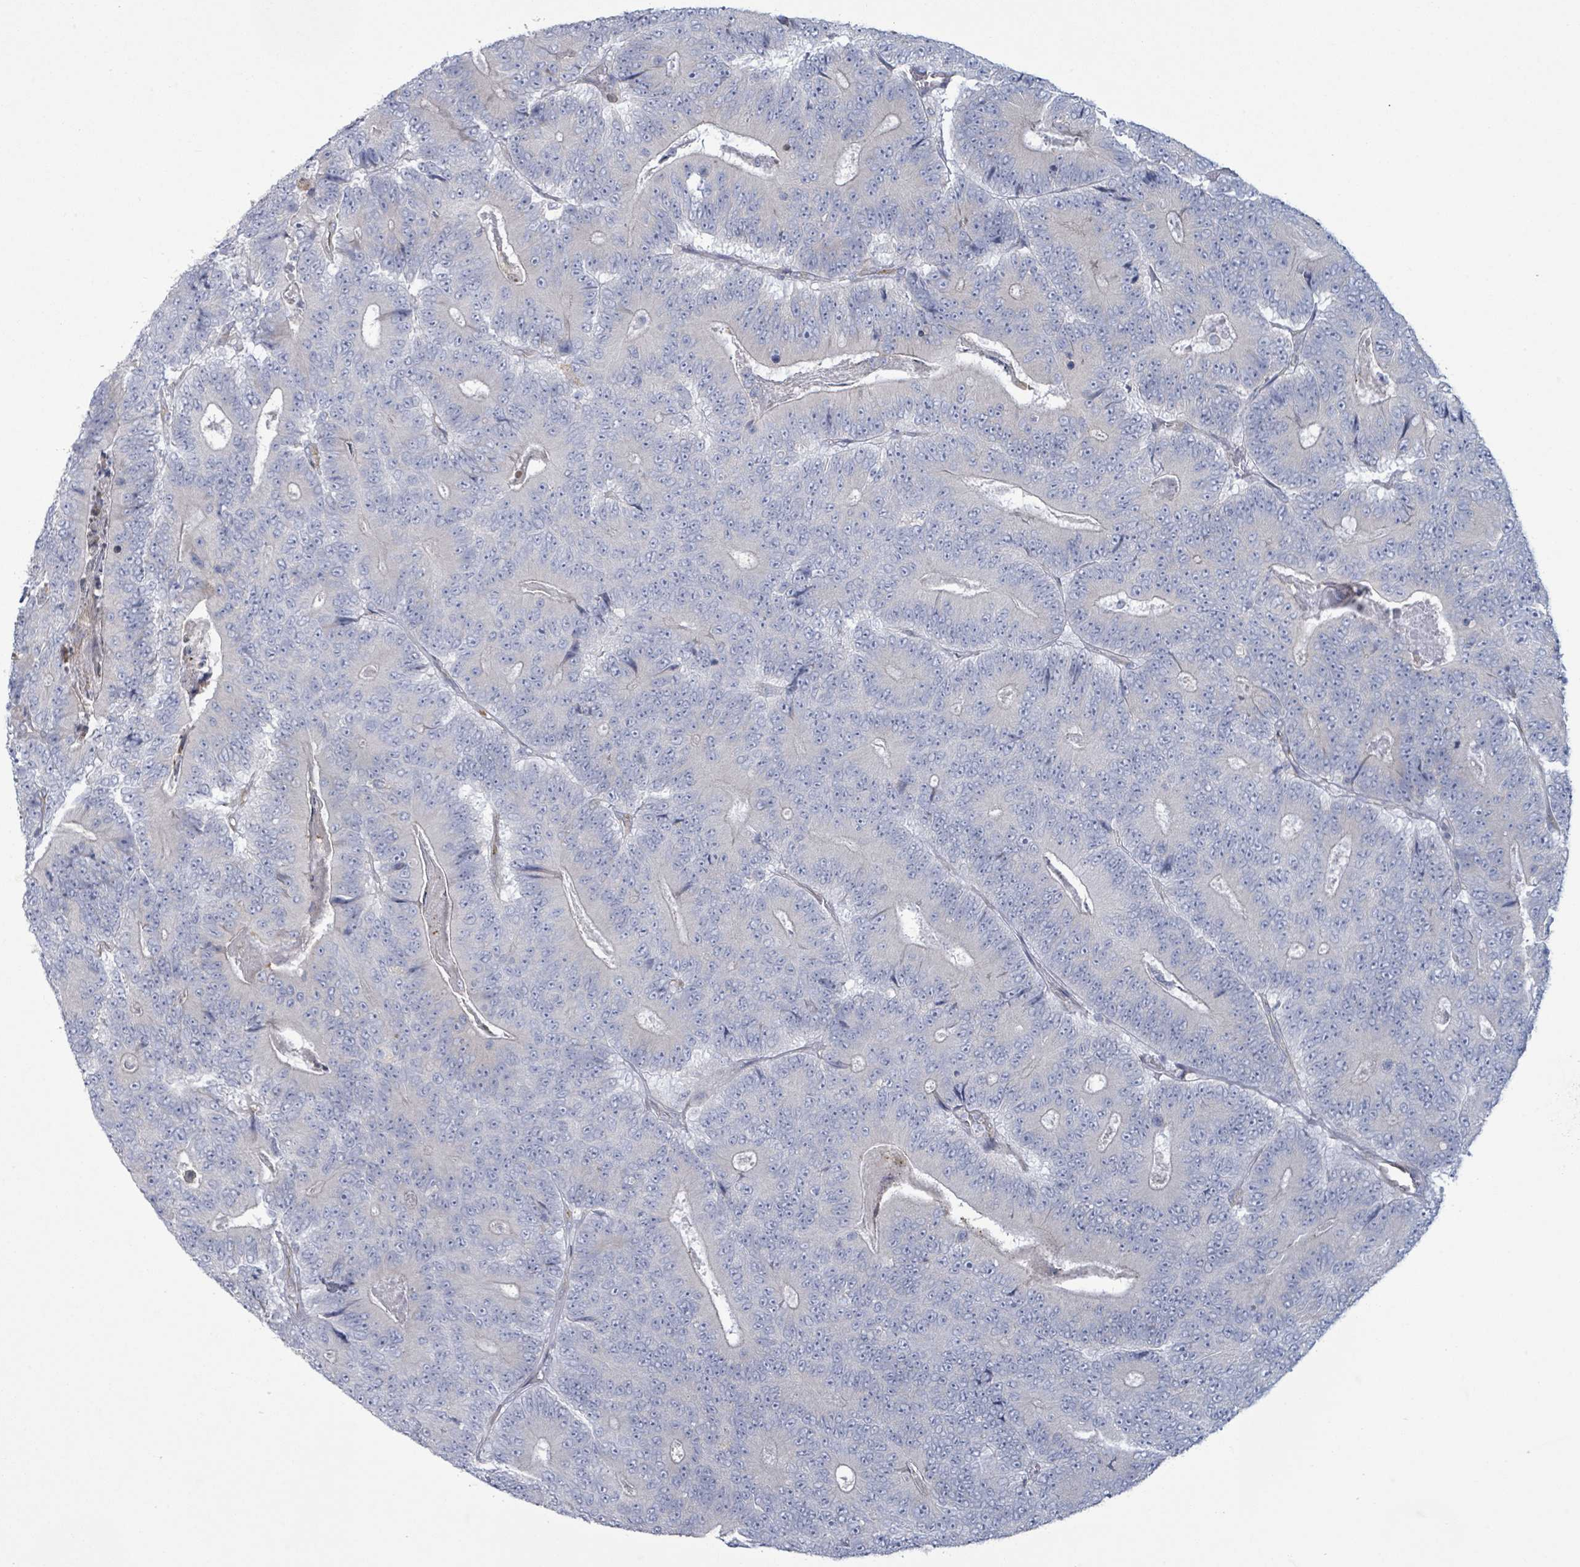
{"staining": {"intensity": "negative", "quantity": "none", "location": "none"}, "tissue": "colorectal cancer", "cell_type": "Tumor cells", "image_type": "cancer", "snomed": [{"axis": "morphology", "description": "Adenocarcinoma, NOS"}, {"axis": "topography", "description": "Colon"}], "caption": "There is no significant expression in tumor cells of colorectal cancer (adenocarcinoma).", "gene": "COL13A1", "patient": {"sex": "male", "age": 83}}